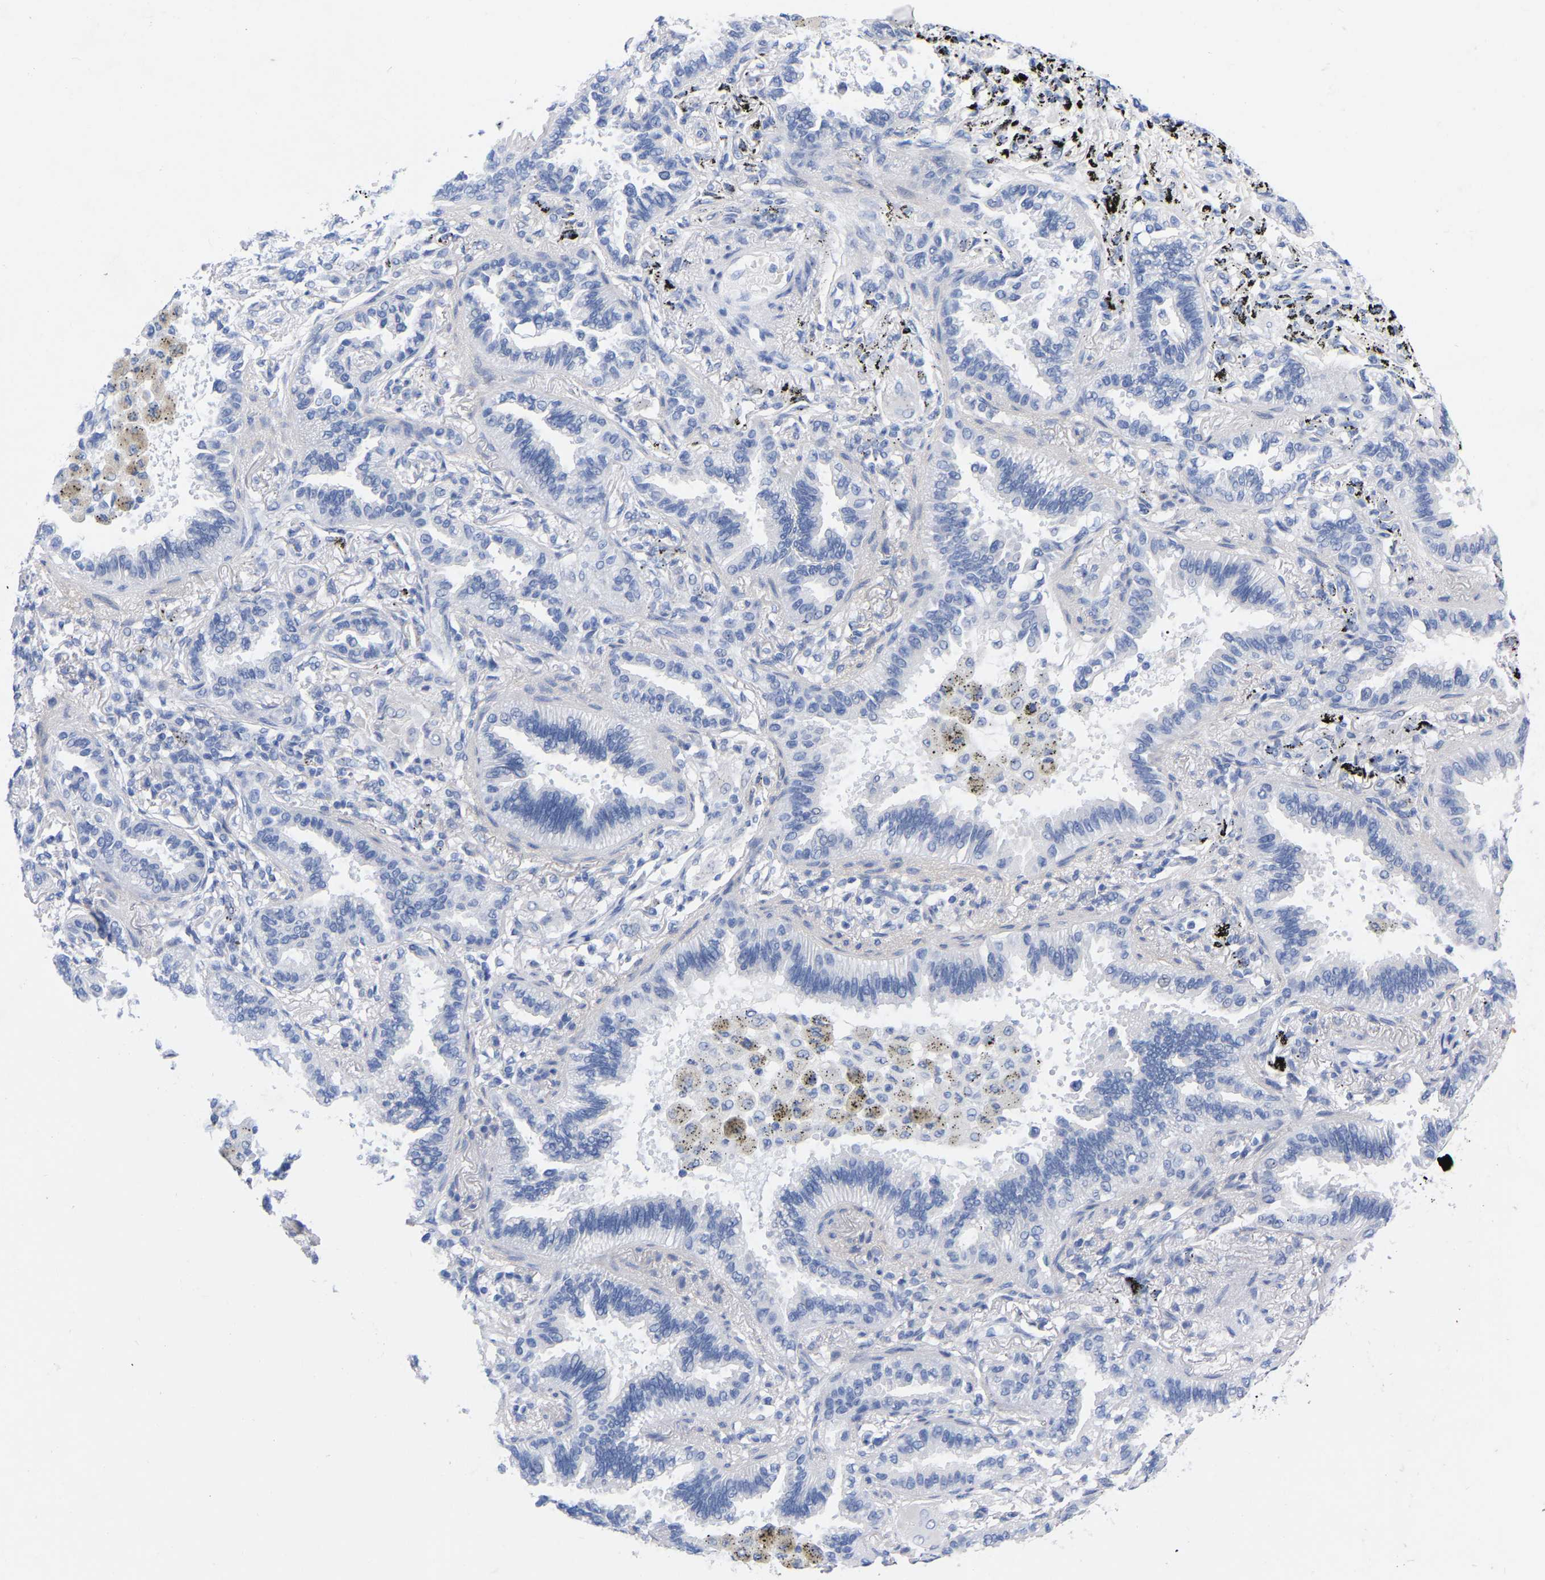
{"staining": {"intensity": "negative", "quantity": "none", "location": "none"}, "tissue": "lung cancer", "cell_type": "Tumor cells", "image_type": "cancer", "snomed": [{"axis": "morphology", "description": "Normal tissue, NOS"}, {"axis": "morphology", "description": "Adenocarcinoma, NOS"}, {"axis": "topography", "description": "Lung"}], "caption": "The immunohistochemistry image has no significant staining in tumor cells of lung cancer (adenocarcinoma) tissue. (Immunohistochemistry (ihc), brightfield microscopy, high magnification).", "gene": "ZNF629", "patient": {"sex": "male", "age": 59}}